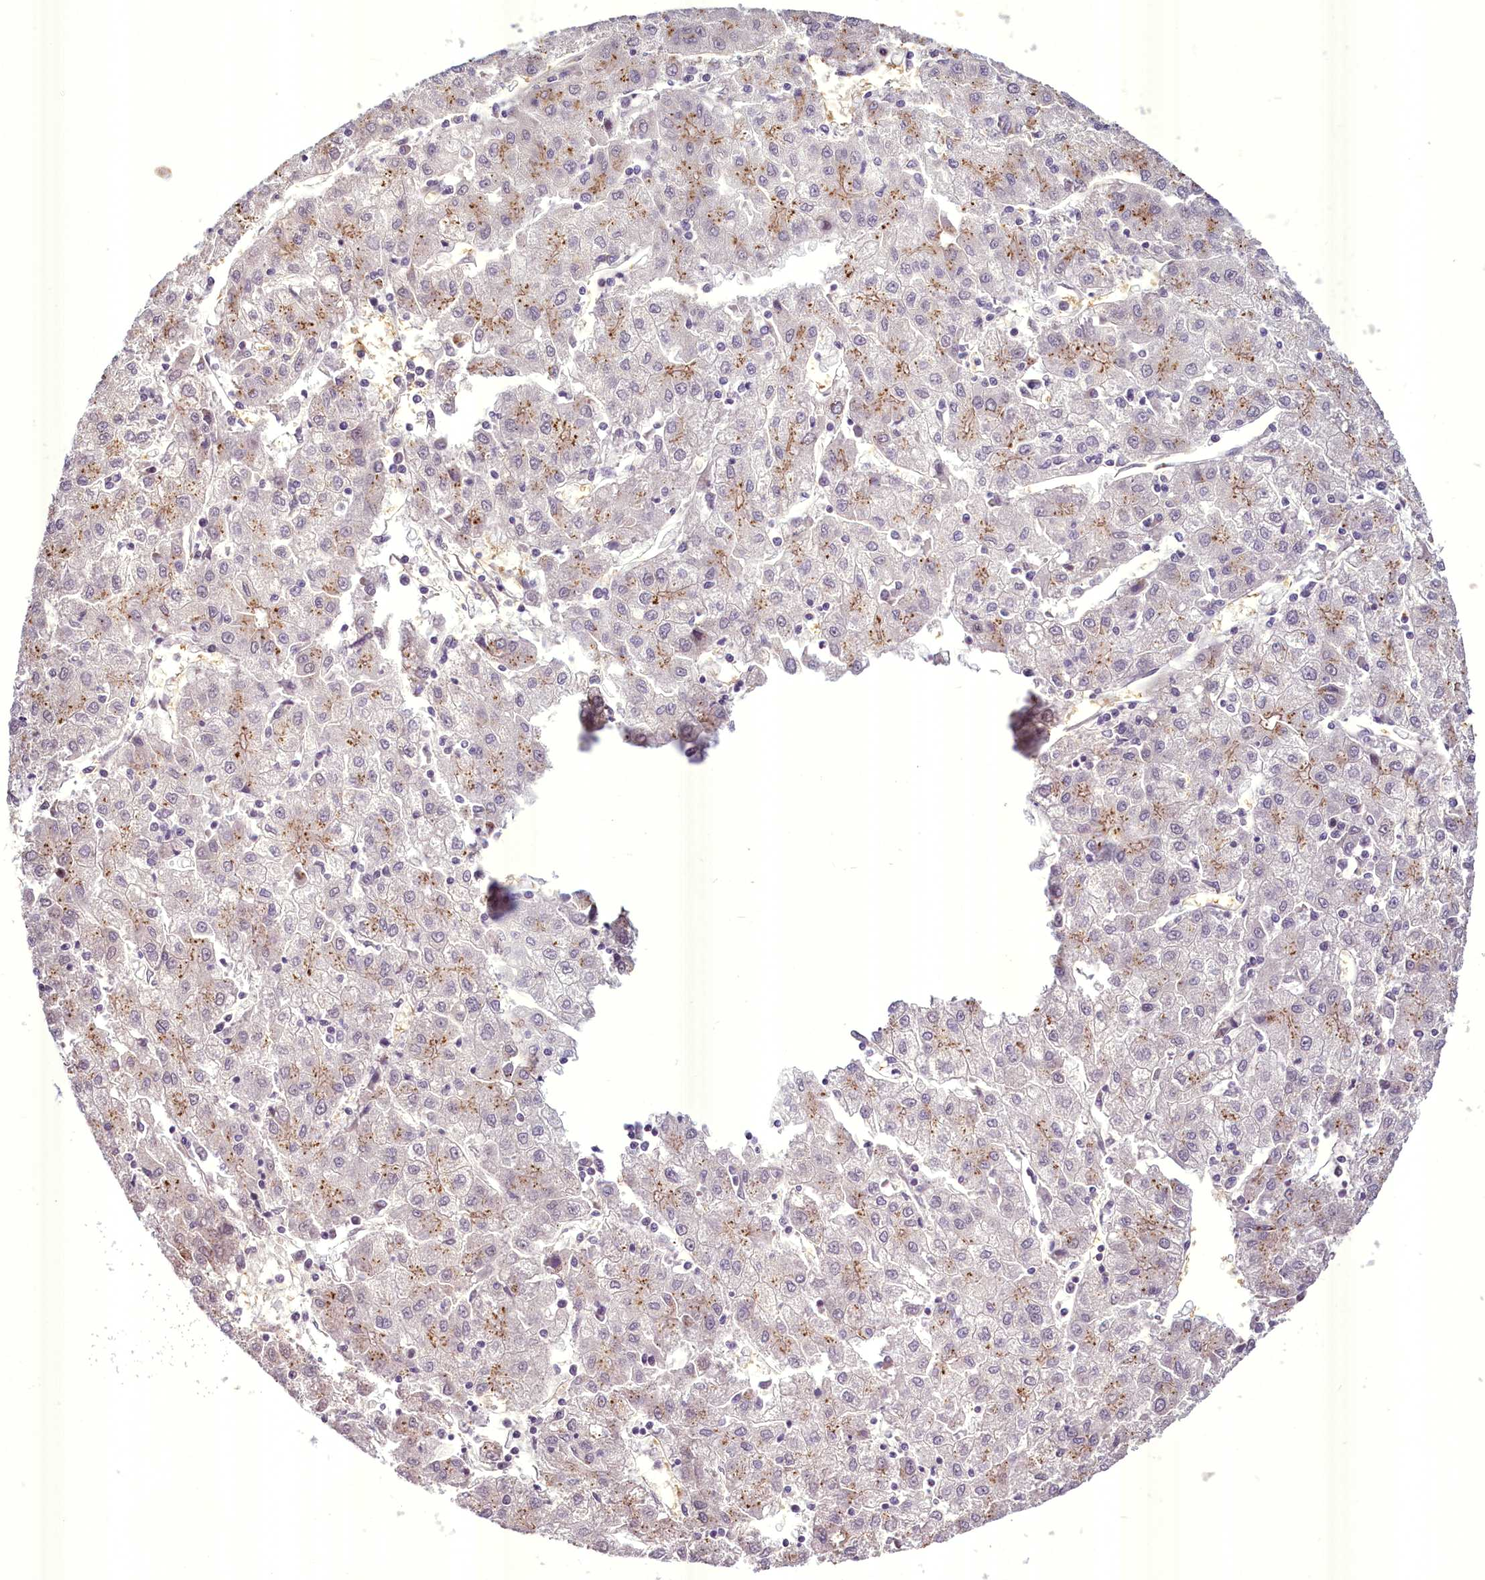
{"staining": {"intensity": "moderate", "quantity": "<25%", "location": "cytoplasmic/membranous"}, "tissue": "liver cancer", "cell_type": "Tumor cells", "image_type": "cancer", "snomed": [{"axis": "morphology", "description": "Carcinoma, Hepatocellular, NOS"}, {"axis": "topography", "description": "Liver"}], "caption": "Immunohistochemistry (DAB) staining of liver hepatocellular carcinoma demonstrates moderate cytoplasmic/membranous protein expression in about <25% of tumor cells.", "gene": "BANK1", "patient": {"sex": "male", "age": 72}}